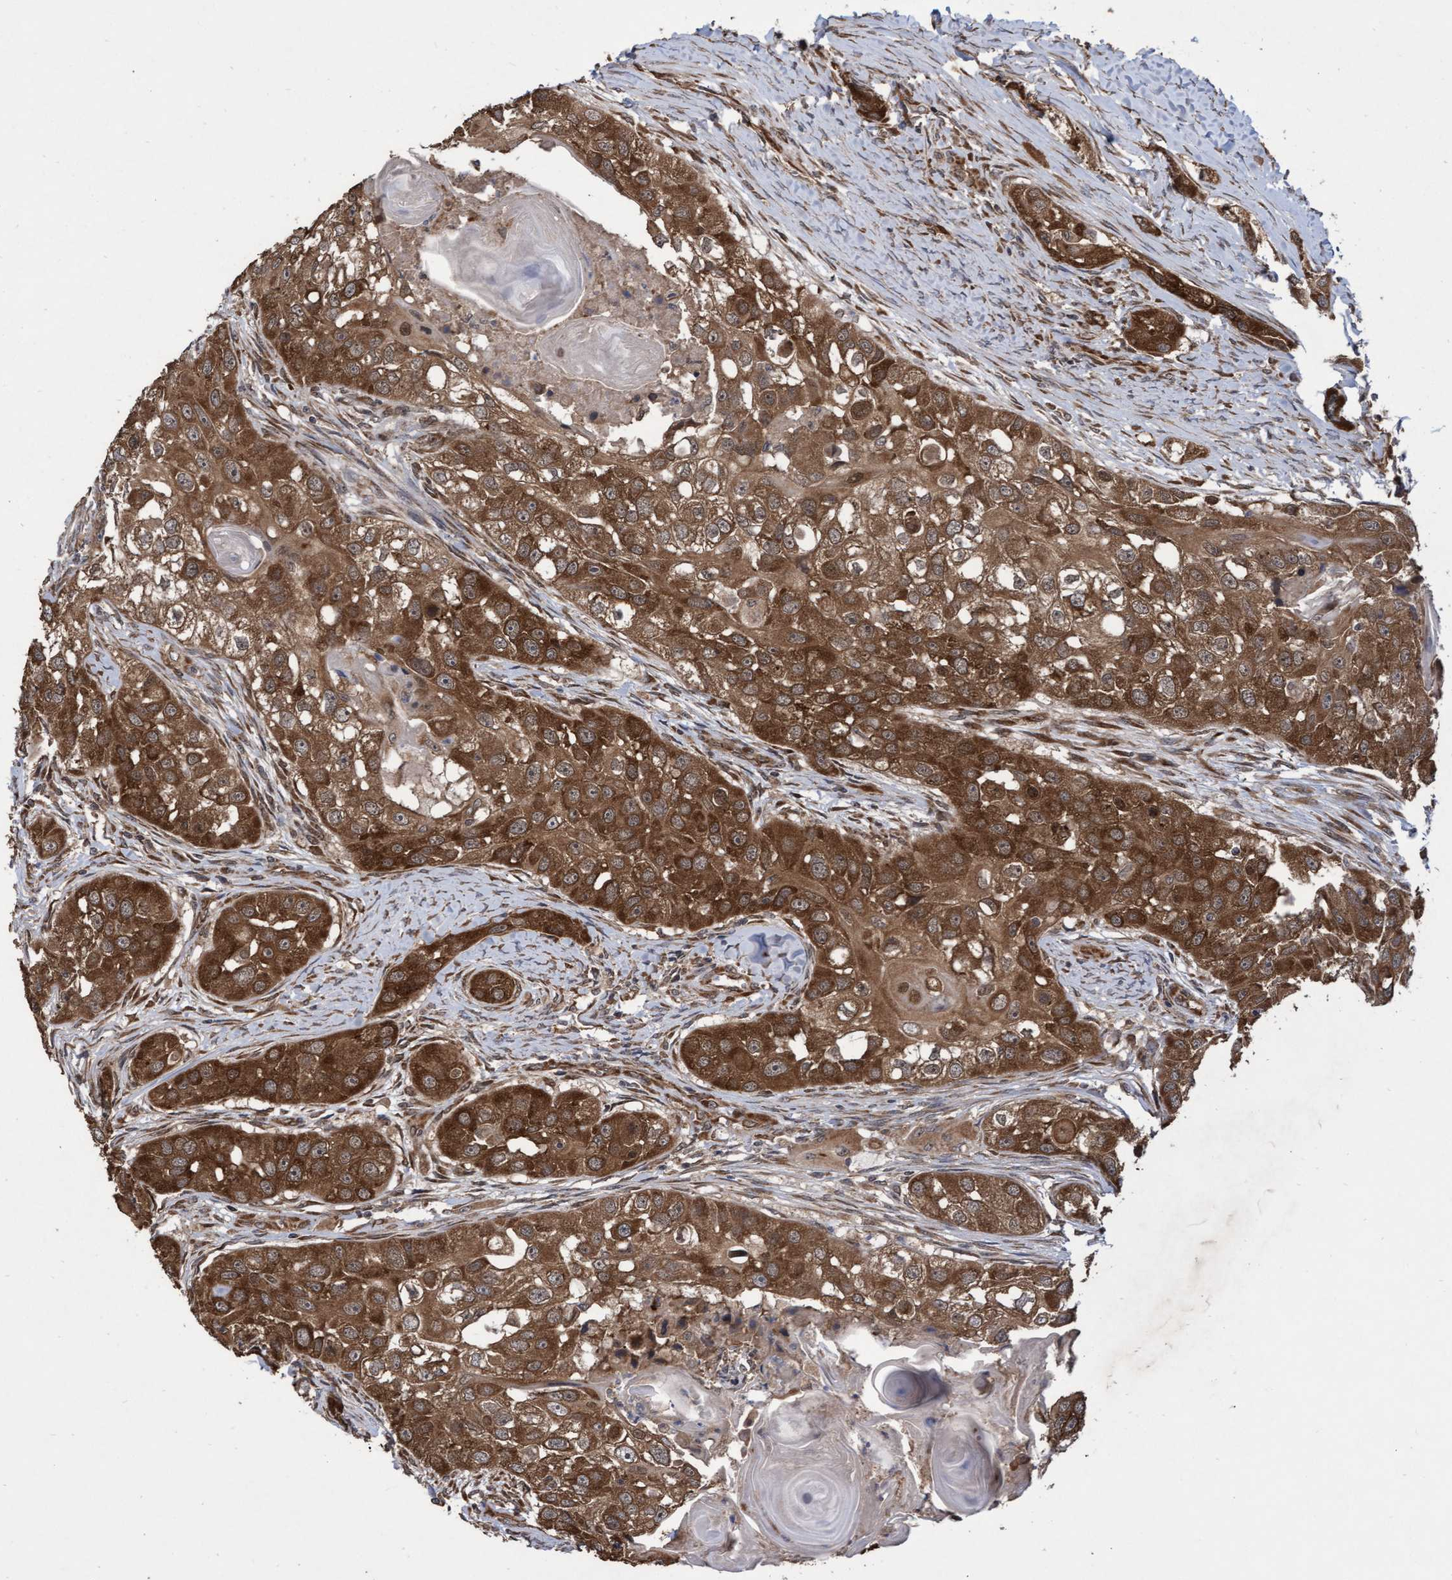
{"staining": {"intensity": "strong", "quantity": ">75%", "location": "cytoplasmic/membranous"}, "tissue": "head and neck cancer", "cell_type": "Tumor cells", "image_type": "cancer", "snomed": [{"axis": "morphology", "description": "Normal tissue, NOS"}, {"axis": "morphology", "description": "Squamous cell carcinoma, NOS"}, {"axis": "topography", "description": "Skeletal muscle"}, {"axis": "topography", "description": "Head-Neck"}], "caption": "Strong cytoplasmic/membranous protein positivity is identified in about >75% of tumor cells in head and neck cancer.", "gene": "ABCF2", "patient": {"sex": "male", "age": 51}}